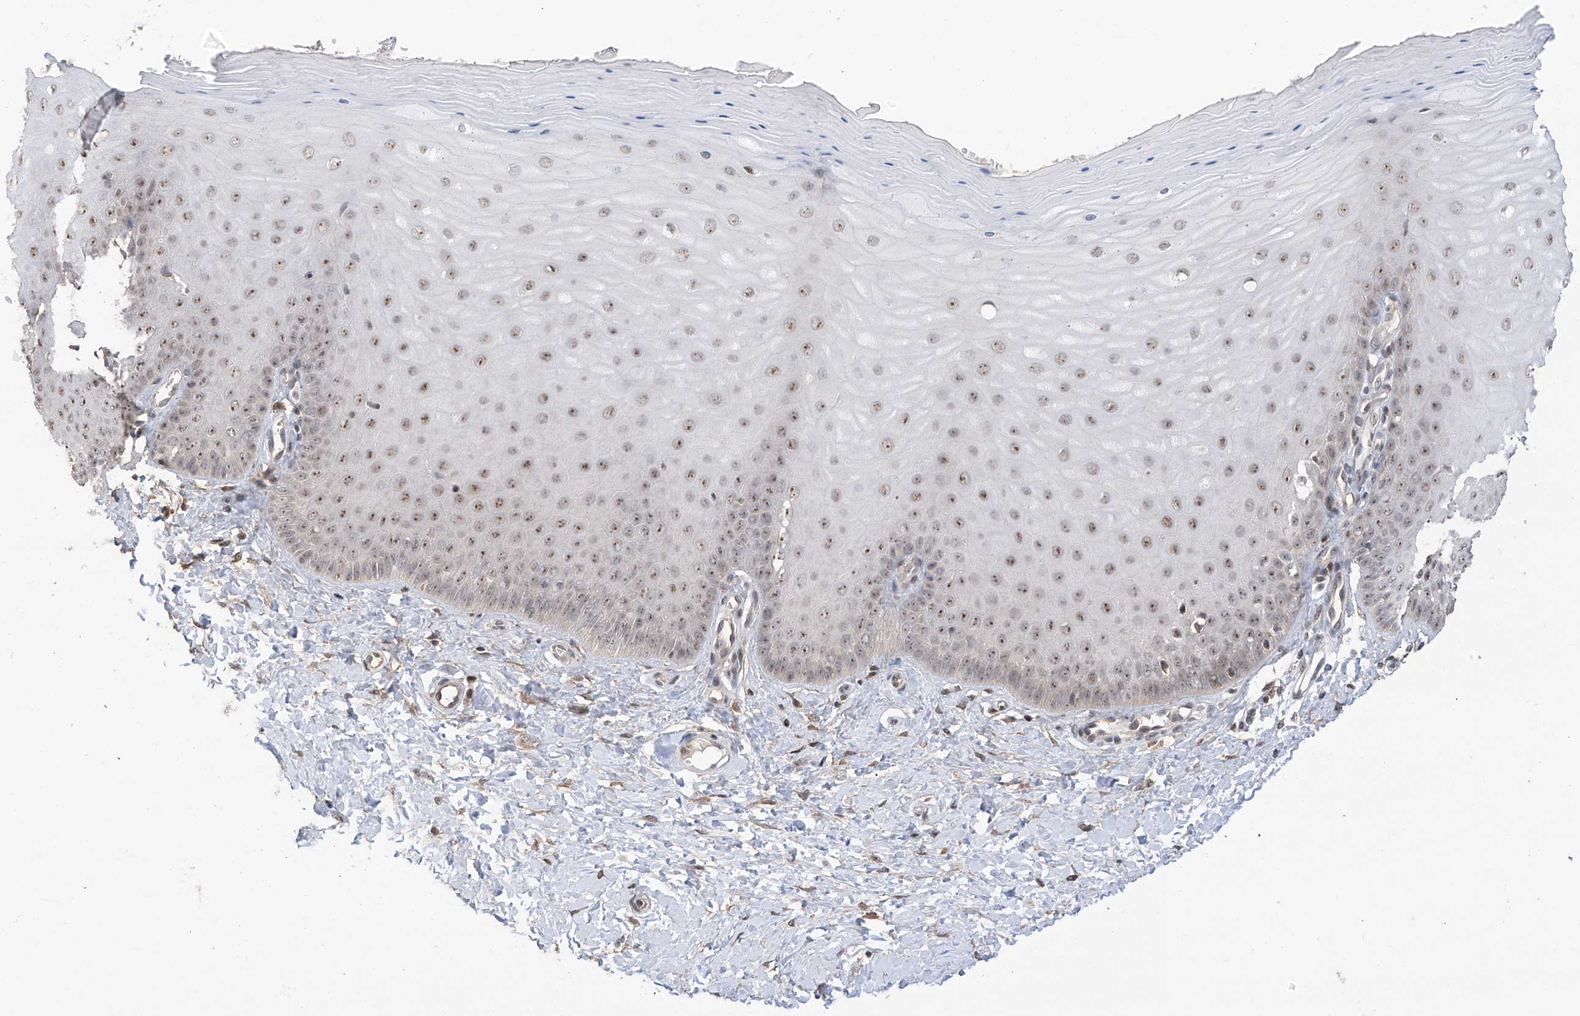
{"staining": {"intensity": "negative", "quantity": "none", "location": "none"}, "tissue": "cervix", "cell_type": "Glandular cells", "image_type": "normal", "snomed": [{"axis": "morphology", "description": "Normal tissue, NOS"}, {"axis": "topography", "description": "Cervix"}], "caption": "Cervix stained for a protein using immunohistochemistry reveals no expression glandular cells.", "gene": "C1orf131", "patient": {"sex": "female", "age": 55}}